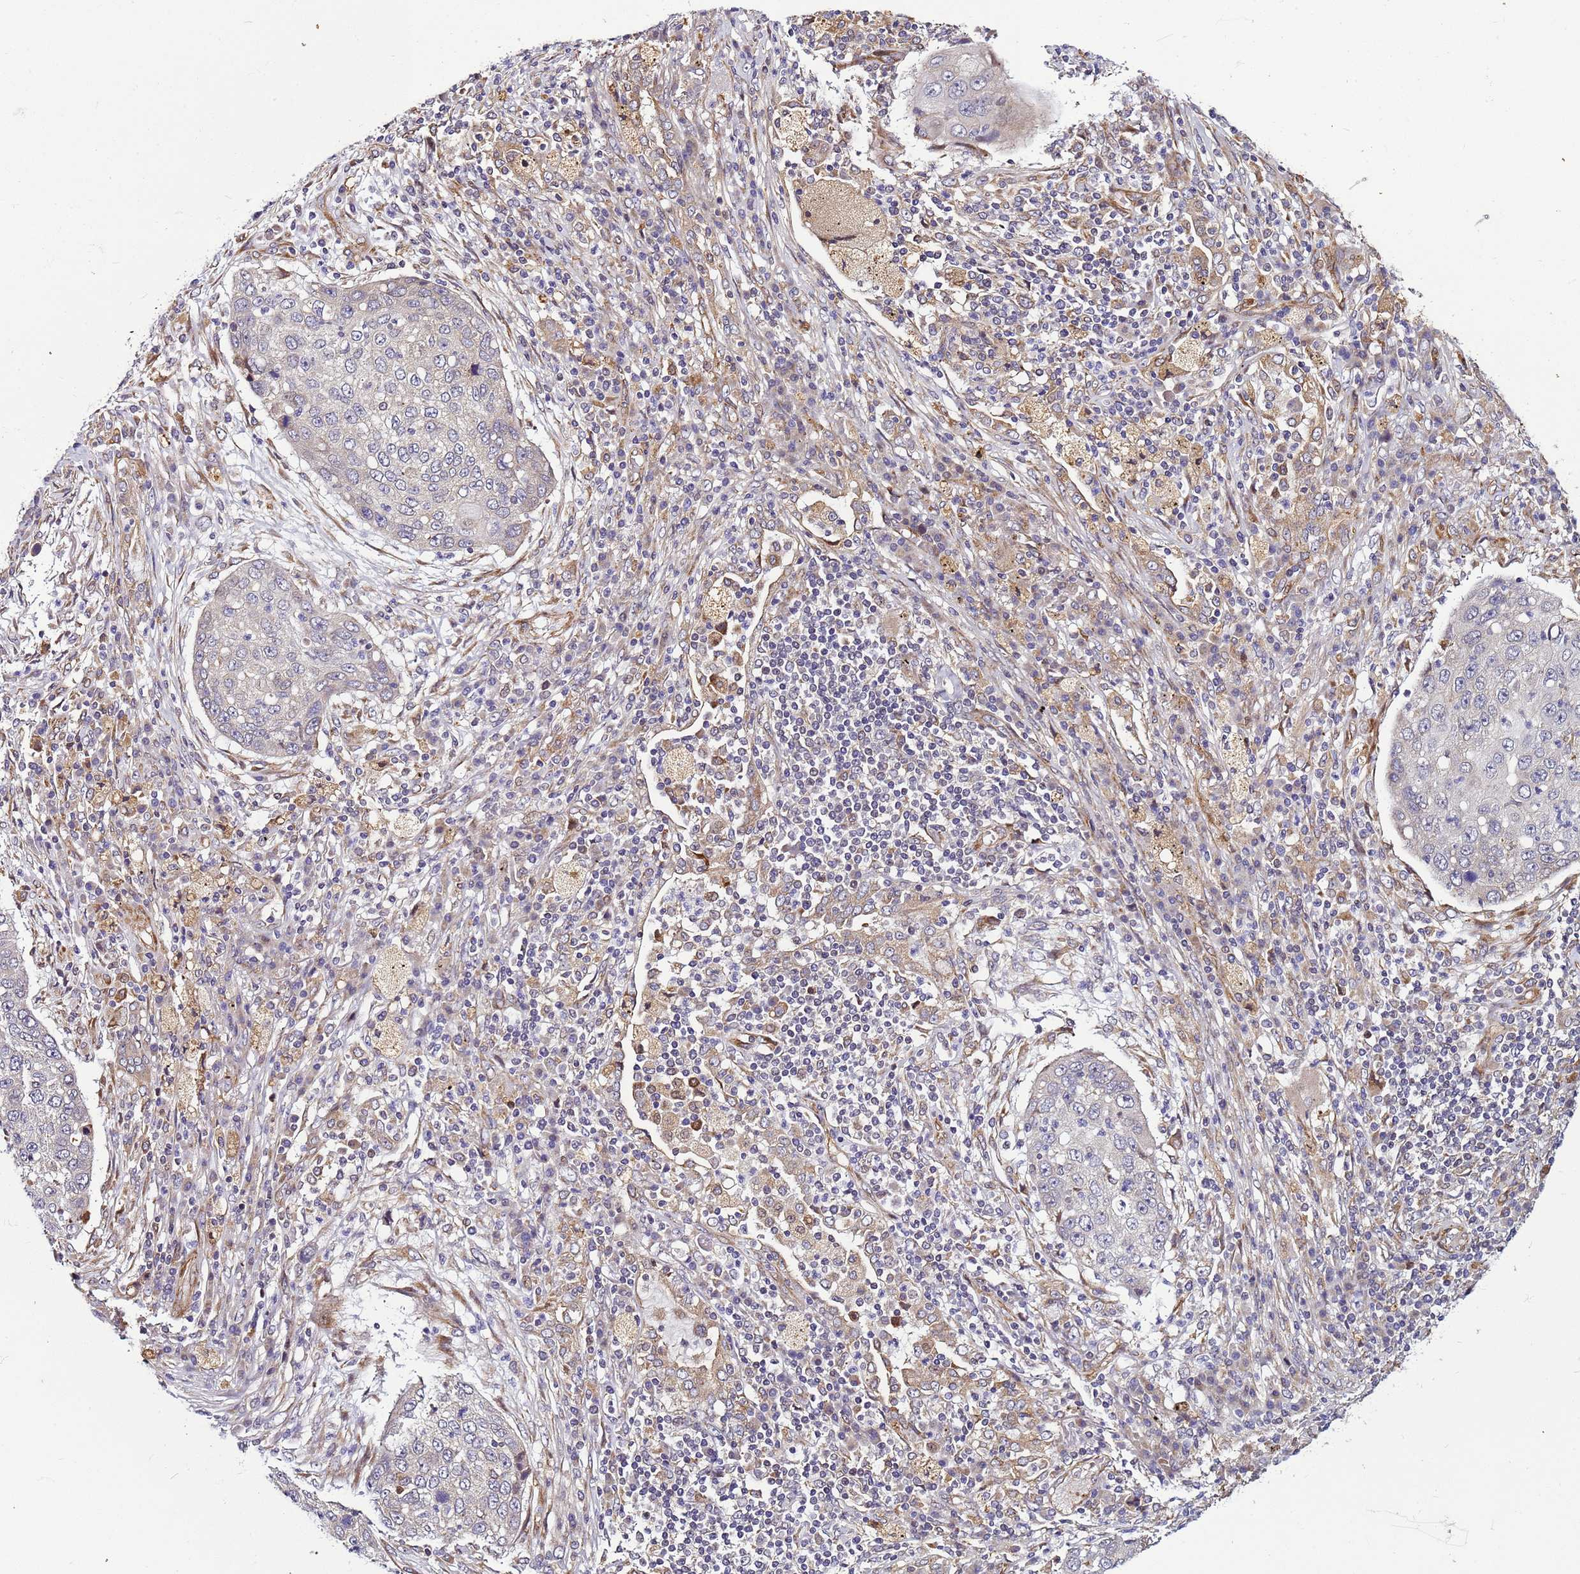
{"staining": {"intensity": "weak", "quantity": "<25%", "location": "cytoplasmic/membranous"}, "tissue": "lung cancer", "cell_type": "Tumor cells", "image_type": "cancer", "snomed": [{"axis": "morphology", "description": "Squamous cell carcinoma, NOS"}, {"axis": "topography", "description": "Lung"}], "caption": "Tumor cells are negative for brown protein staining in squamous cell carcinoma (lung). (Immunohistochemistry, brightfield microscopy, high magnification).", "gene": "MCRIP1", "patient": {"sex": "female", "age": 63}}